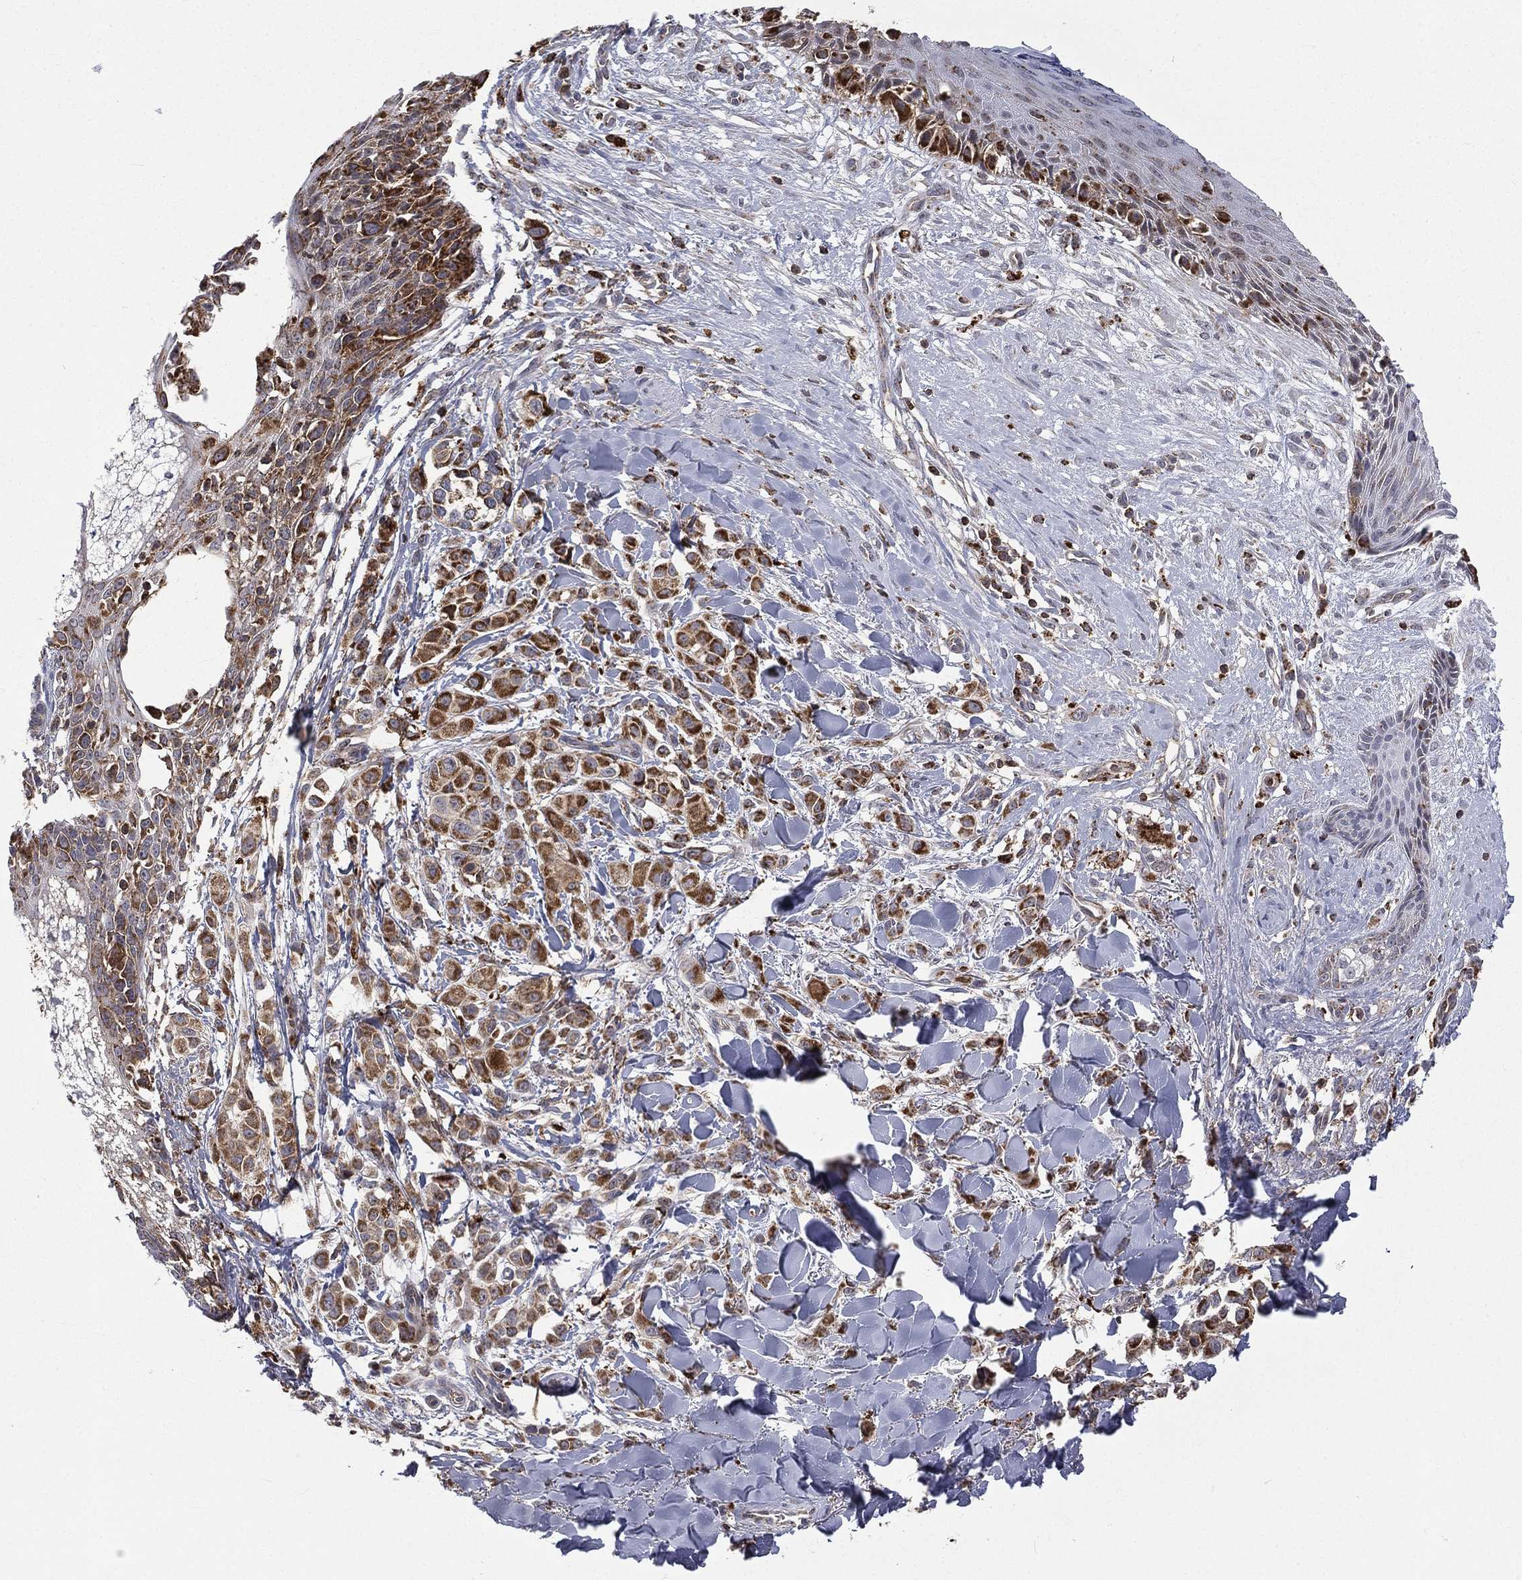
{"staining": {"intensity": "strong", "quantity": "25%-75%", "location": "cytoplasmic/membranous"}, "tissue": "melanoma", "cell_type": "Tumor cells", "image_type": "cancer", "snomed": [{"axis": "morphology", "description": "Malignant melanoma, NOS"}, {"axis": "topography", "description": "Skin"}], "caption": "Tumor cells display strong cytoplasmic/membranous expression in about 25%-75% of cells in malignant melanoma. The staining was performed using DAB (3,3'-diaminobenzidine) to visualize the protein expression in brown, while the nuclei were stained in blue with hematoxylin (Magnification: 20x).", "gene": "RIN3", "patient": {"sex": "male", "age": 57}}